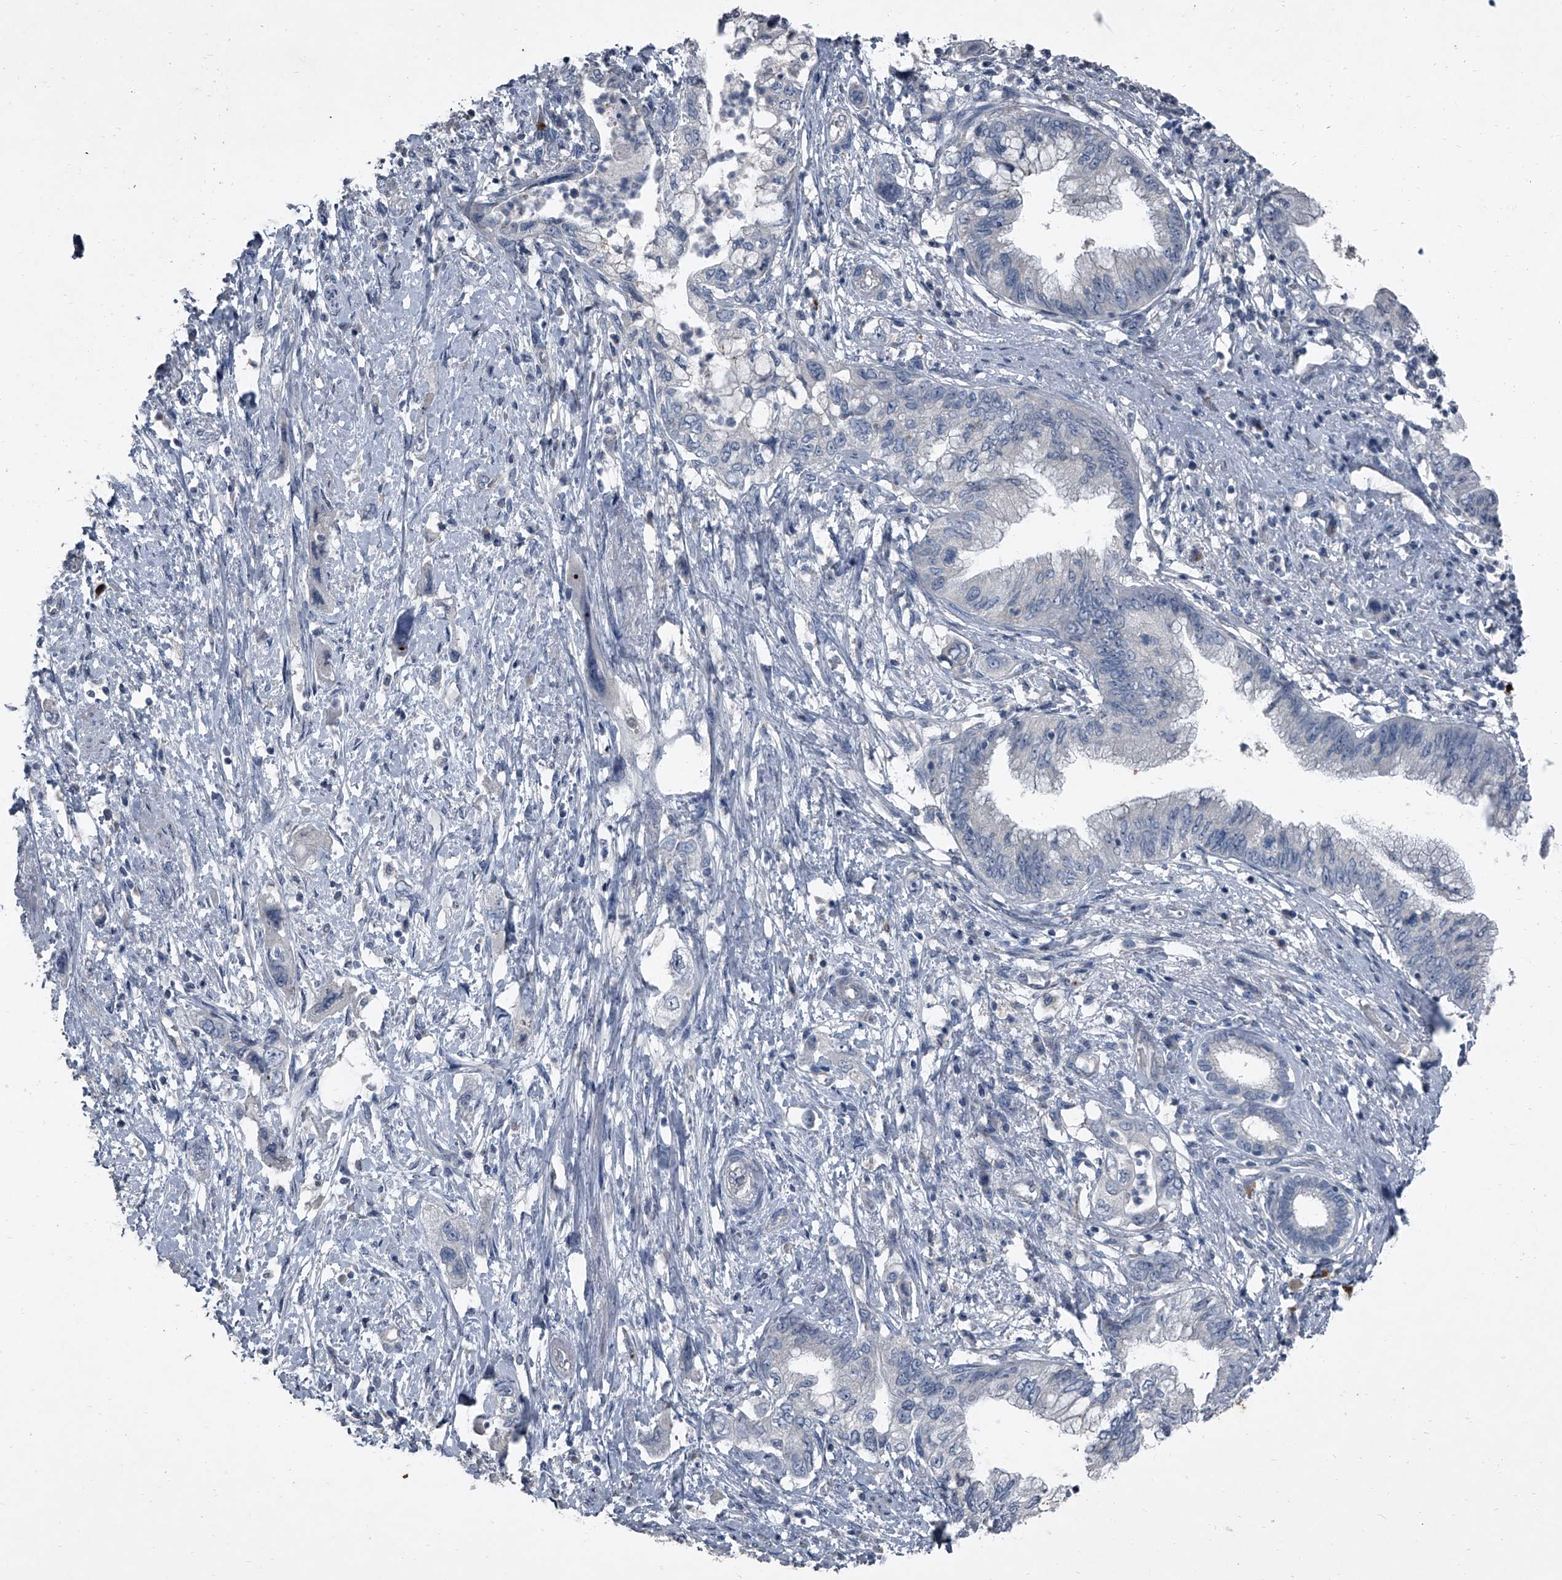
{"staining": {"intensity": "negative", "quantity": "none", "location": "none"}, "tissue": "pancreatic cancer", "cell_type": "Tumor cells", "image_type": "cancer", "snomed": [{"axis": "morphology", "description": "Adenocarcinoma, NOS"}, {"axis": "topography", "description": "Pancreas"}], "caption": "Immunohistochemistry (IHC) image of human adenocarcinoma (pancreatic) stained for a protein (brown), which exhibits no positivity in tumor cells.", "gene": "HEPHL1", "patient": {"sex": "female", "age": 73}}